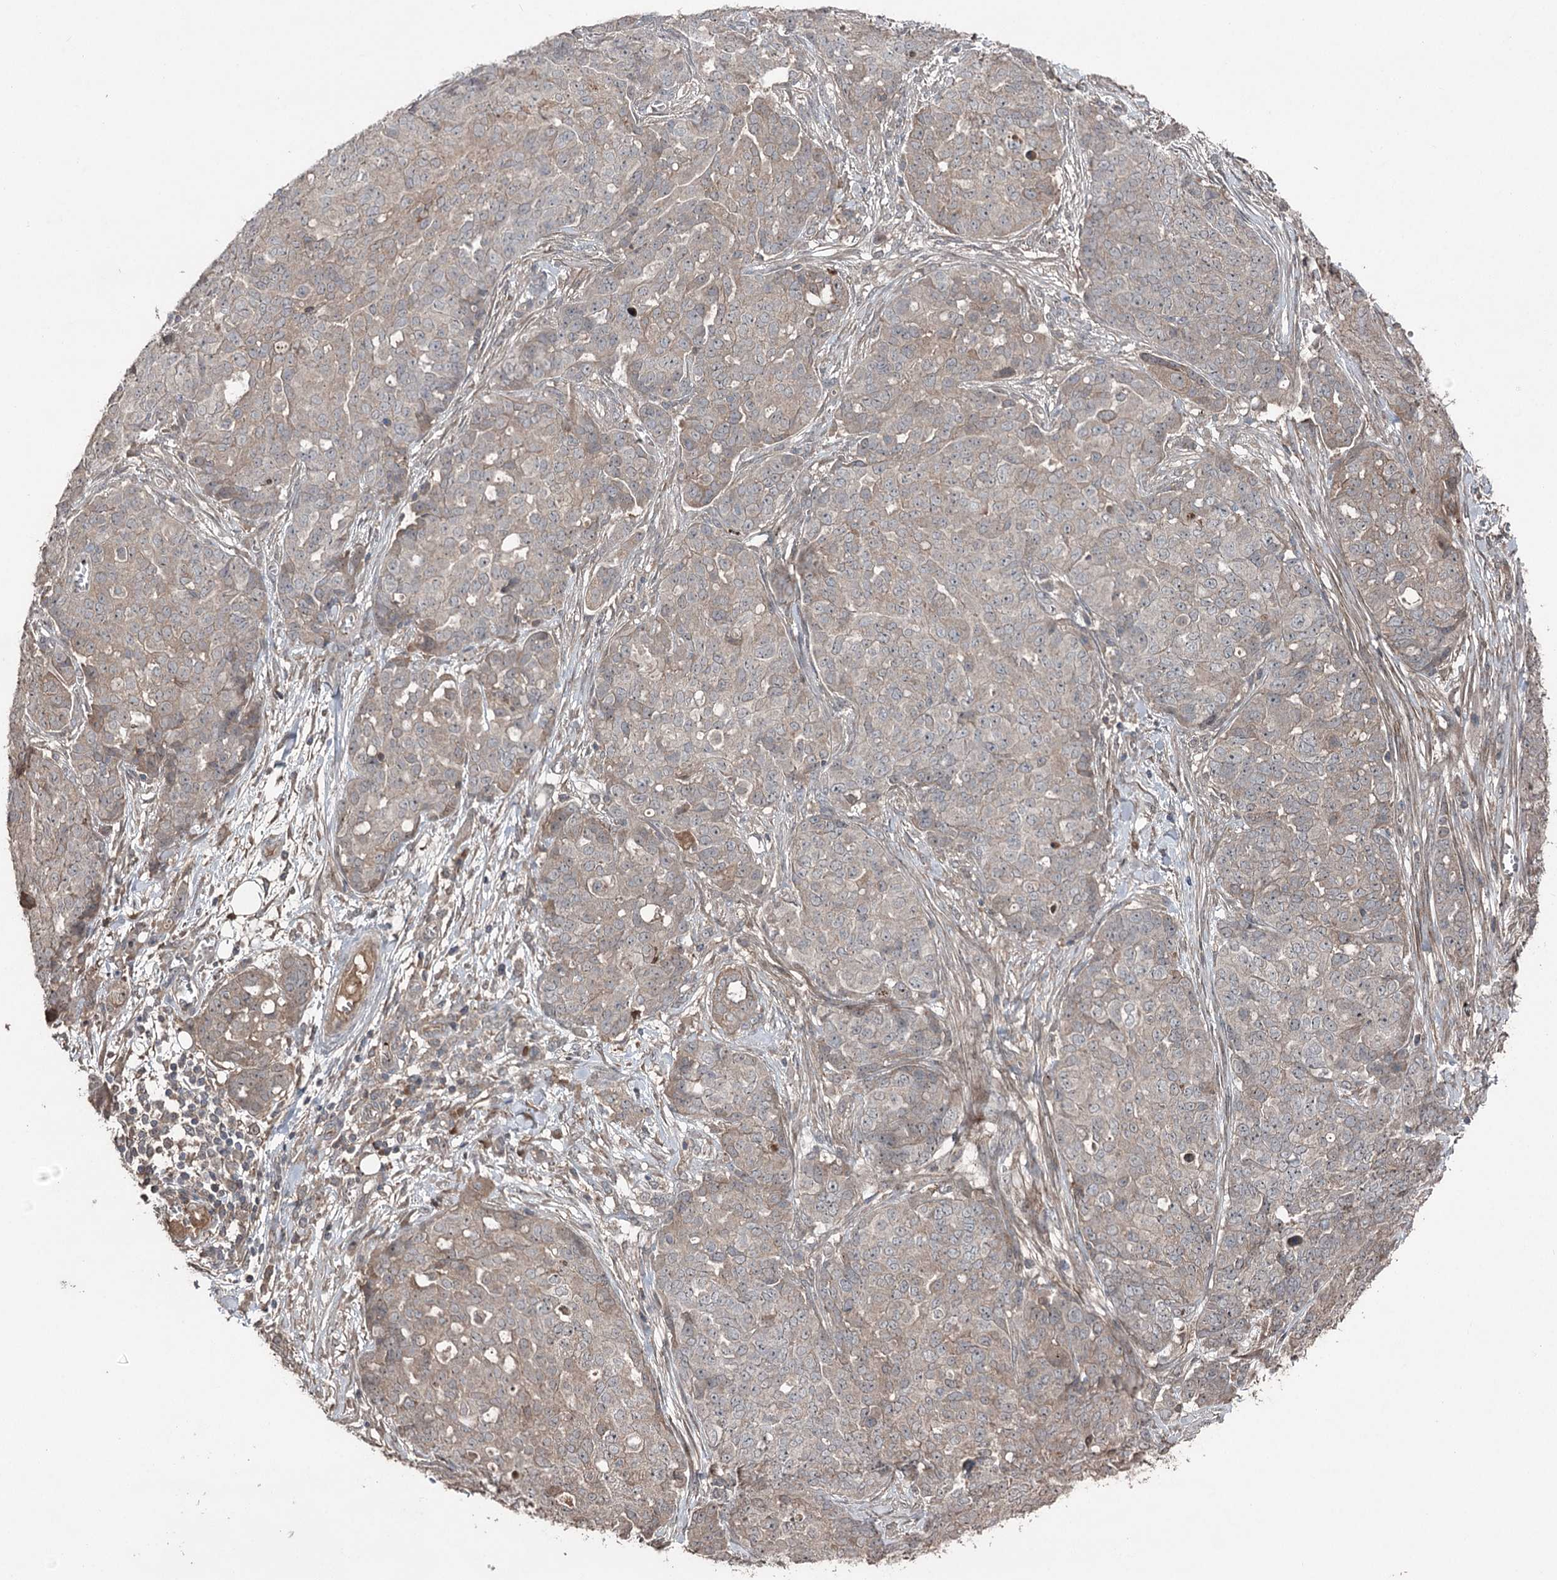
{"staining": {"intensity": "weak", "quantity": "25%-75%", "location": "cytoplasmic/membranous"}, "tissue": "ovarian cancer", "cell_type": "Tumor cells", "image_type": "cancer", "snomed": [{"axis": "morphology", "description": "Cystadenocarcinoma, serous, NOS"}, {"axis": "topography", "description": "Soft tissue"}, {"axis": "topography", "description": "Ovary"}], "caption": "Immunohistochemical staining of ovarian cancer reveals low levels of weak cytoplasmic/membranous positivity in approximately 25%-75% of tumor cells.", "gene": "MAPK8IP2", "patient": {"sex": "female", "age": 57}}